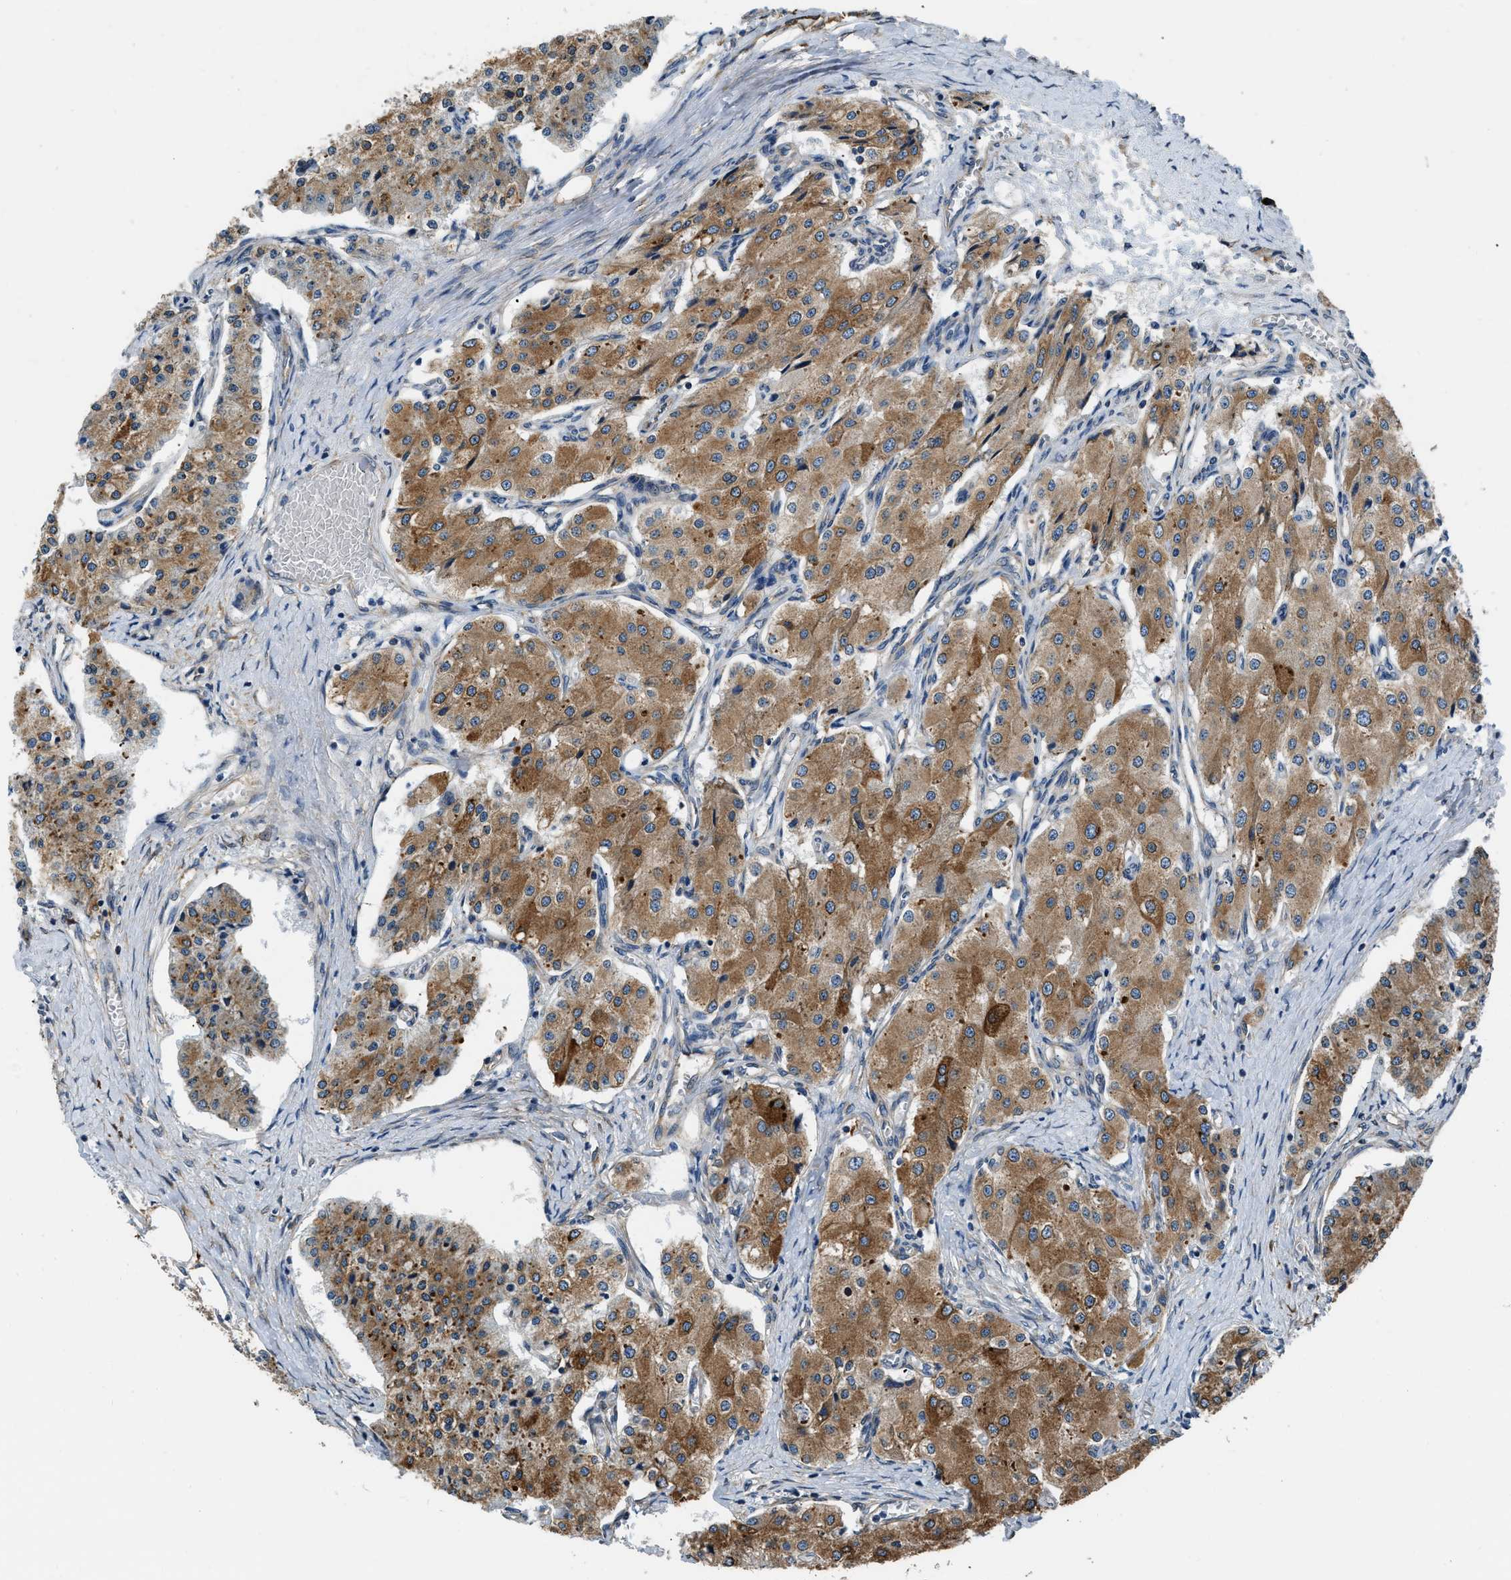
{"staining": {"intensity": "moderate", "quantity": ">75%", "location": "cytoplasmic/membranous"}, "tissue": "carcinoid", "cell_type": "Tumor cells", "image_type": "cancer", "snomed": [{"axis": "morphology", "description": "Carcinoid, malignant, NOS"}, {"axis": "topography", "description": "Colon"}], "caption": "Carcinoid (malignant) stained with a brown dye reveals moderate cytoplasmic/membranous positive expression in about >75% of tumor cells.", "gene": "ARL6IP5", "patient": {"sex": "female", "age": 52}}